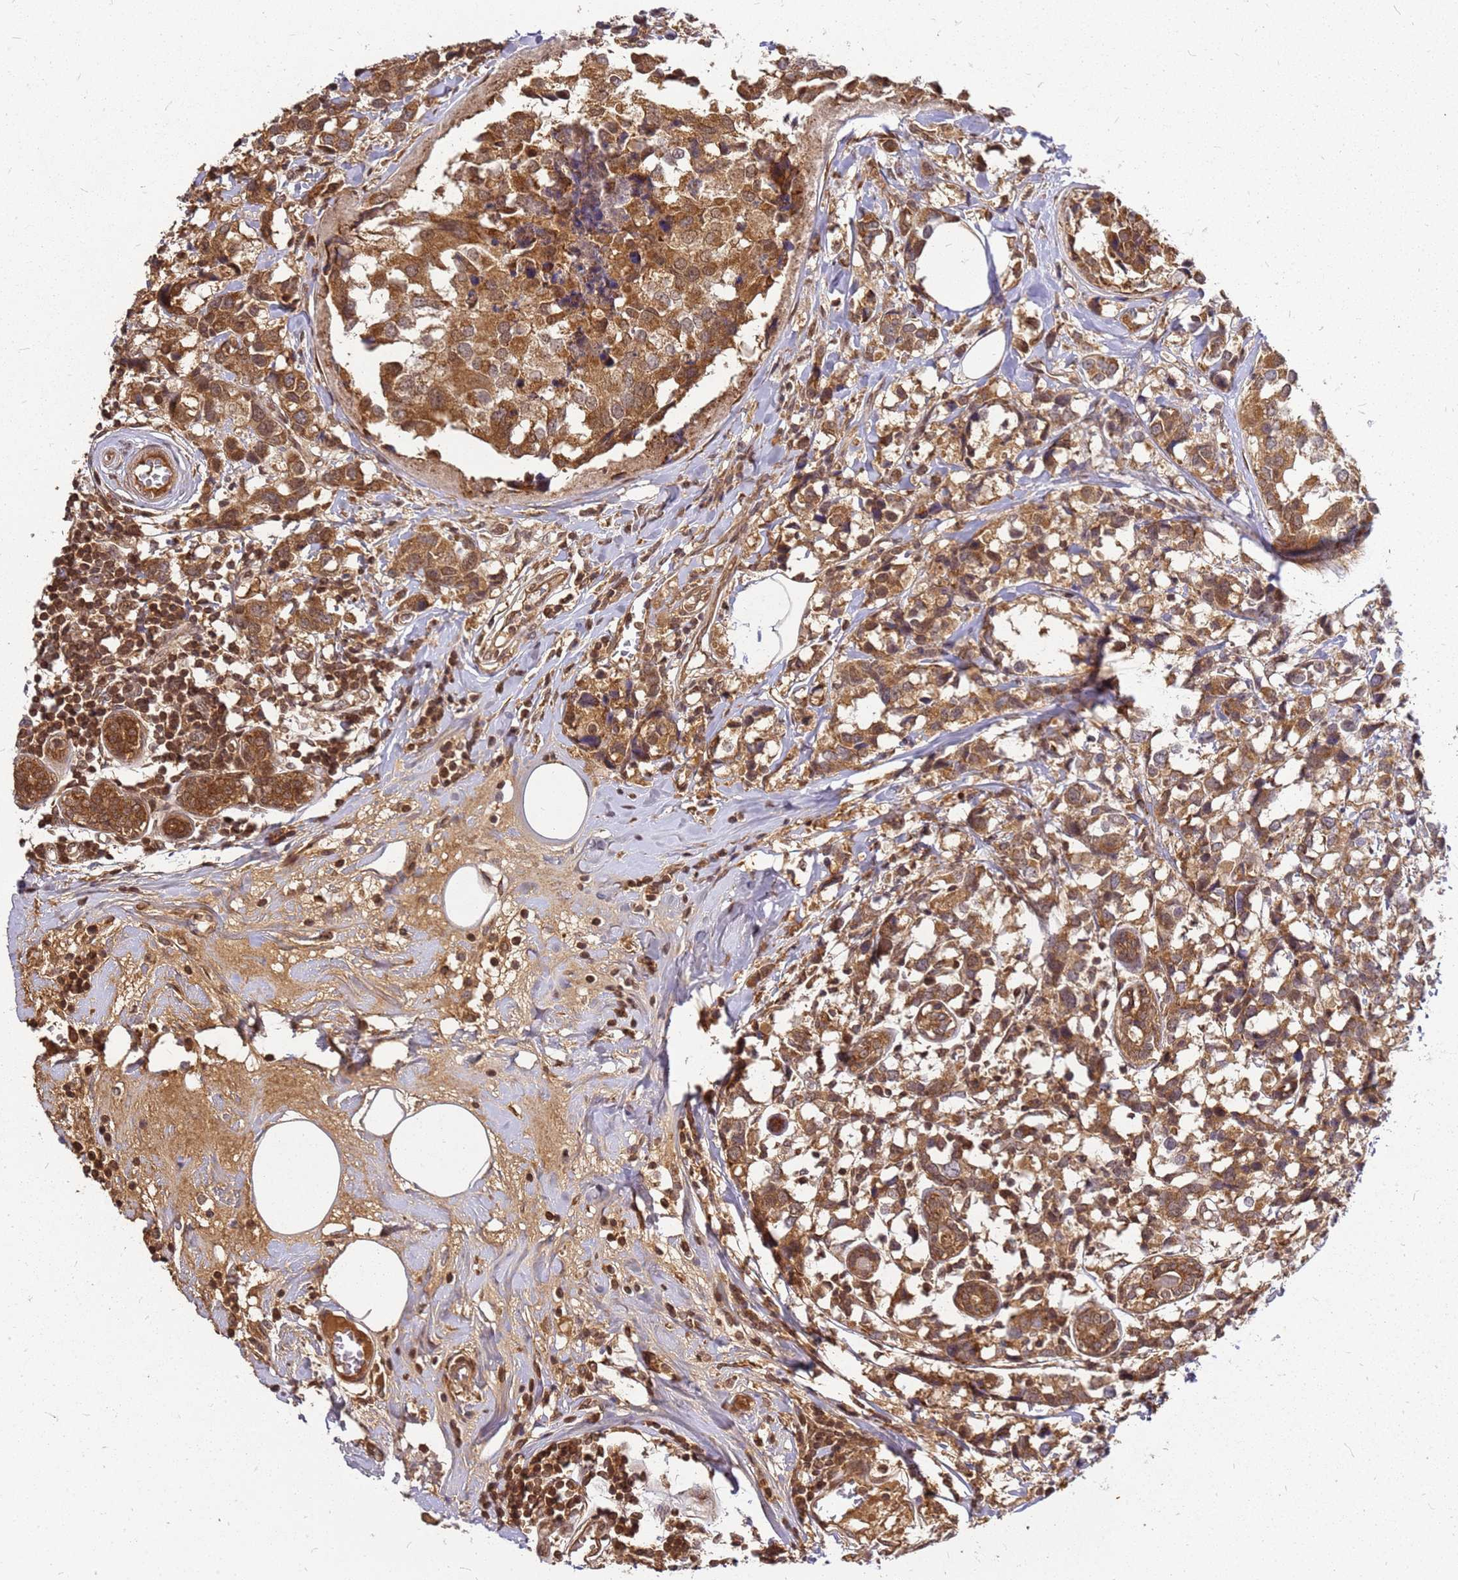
{"staining": {"intensity": "moderate", "quantity": ">75%", "location": "cytoplasmic/membranous"}, "tissue": "breast cancer", "cell_type": "Tumor cells", "image_type": "cancer", "snomed": [{"axis": "morphology", "description": "Lobular carcinoma"}, {"axis": "topography", "description": "Breast"}], "caption": "Human breast cancer (lobular carcinoma) stained with a brown dye demonstrates moderate cytoplasmic/membranous positive positivity in about >75% of tumor cells.", "gene": "CCDC159", "patient": {"sex": "female", "age": 59}}